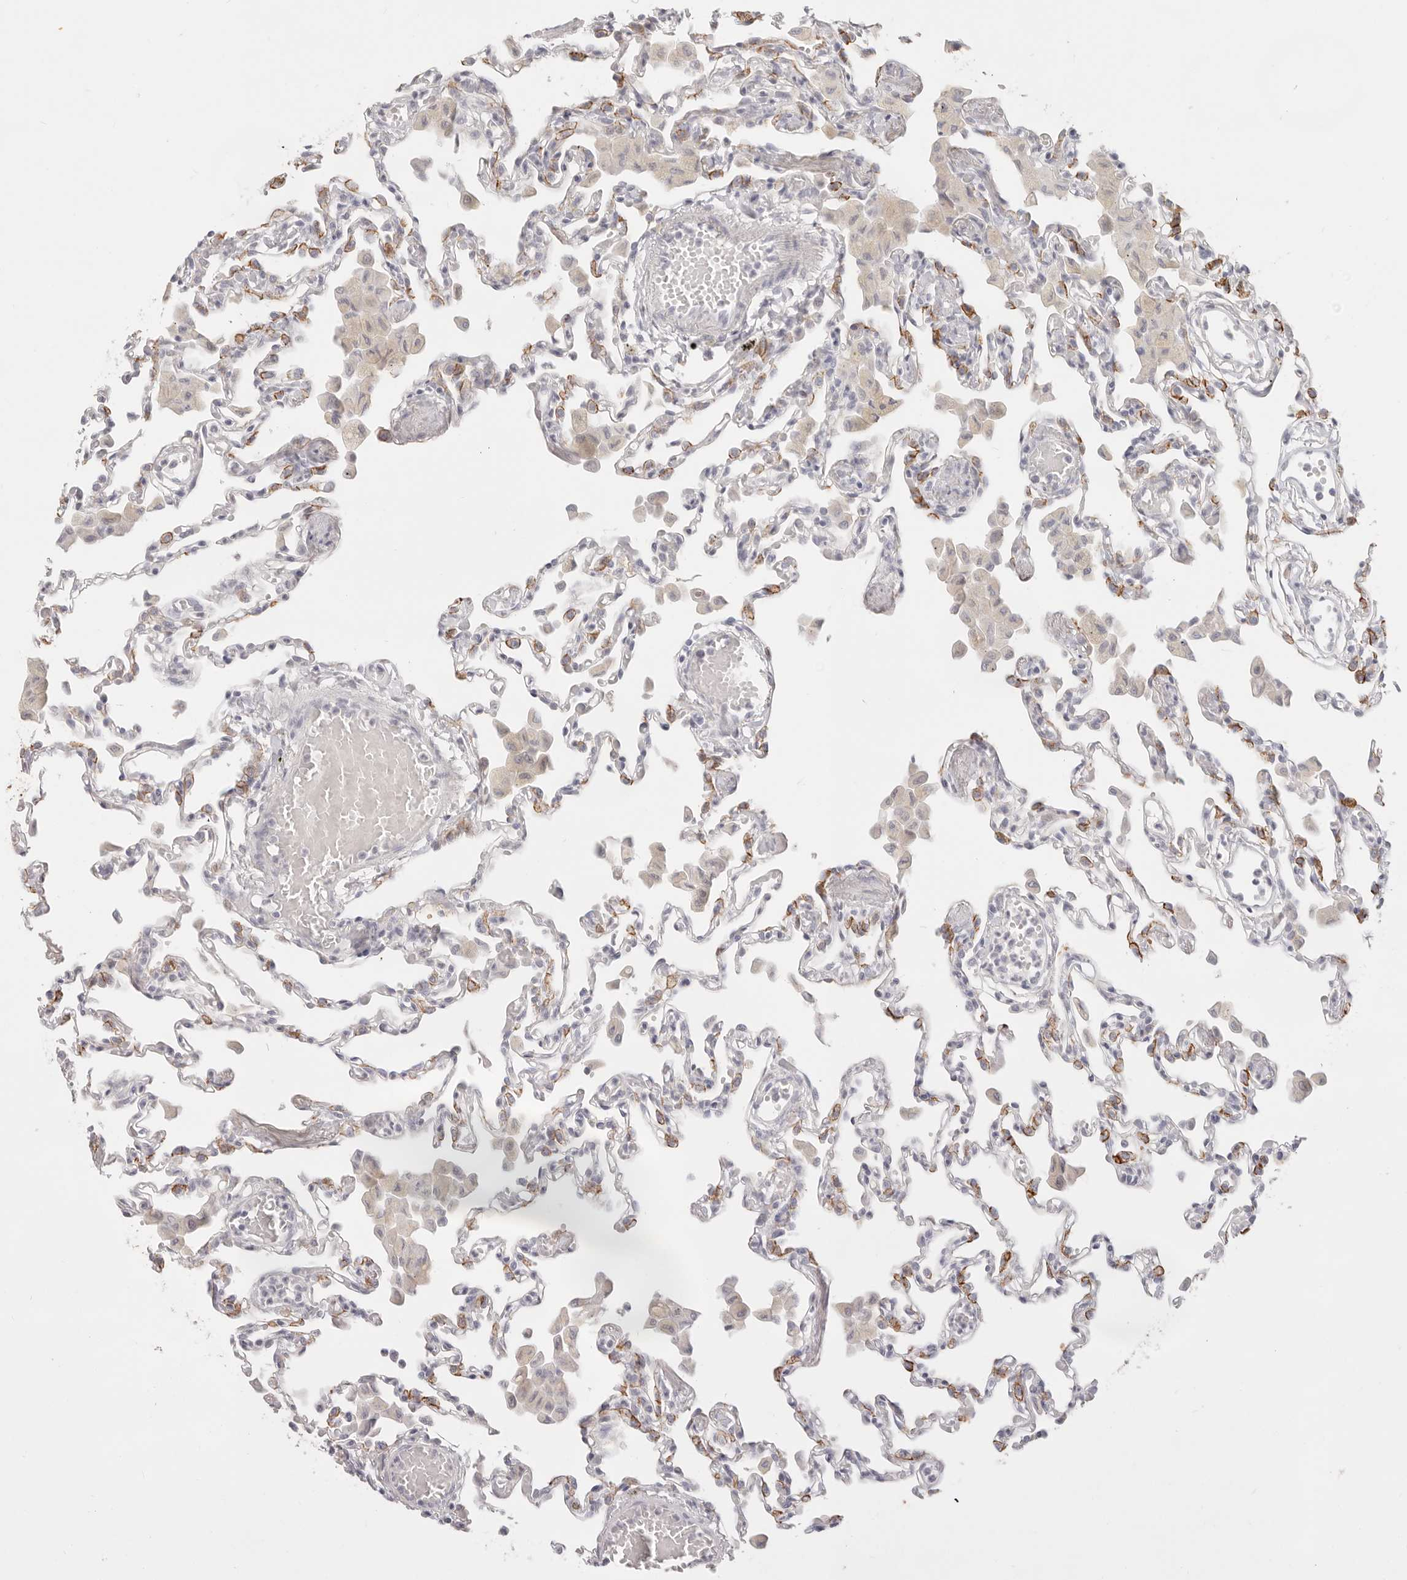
{"staining": {"intensity": "moderate", "quantity": "<25%", "location": "cytoplasmic/membranous"}, "tissue": "lung", "cell_type": "Alveolar cells", "image_type": "normal", "snomed": [{"axis": "morphology", "description": "Normal tissue, NOS"}, {"axis": "topography", "description": "Bronchus"}, {"axis": "topography", "description": "Lung"}], "caption": "Lung stained for a protein (brown) displays moderate cytoplasmic/membranous positive expression in approximately <25% of alveolar cells.", "gene": "EPCAM", "patient": {"sex": "female", "age": 49}}